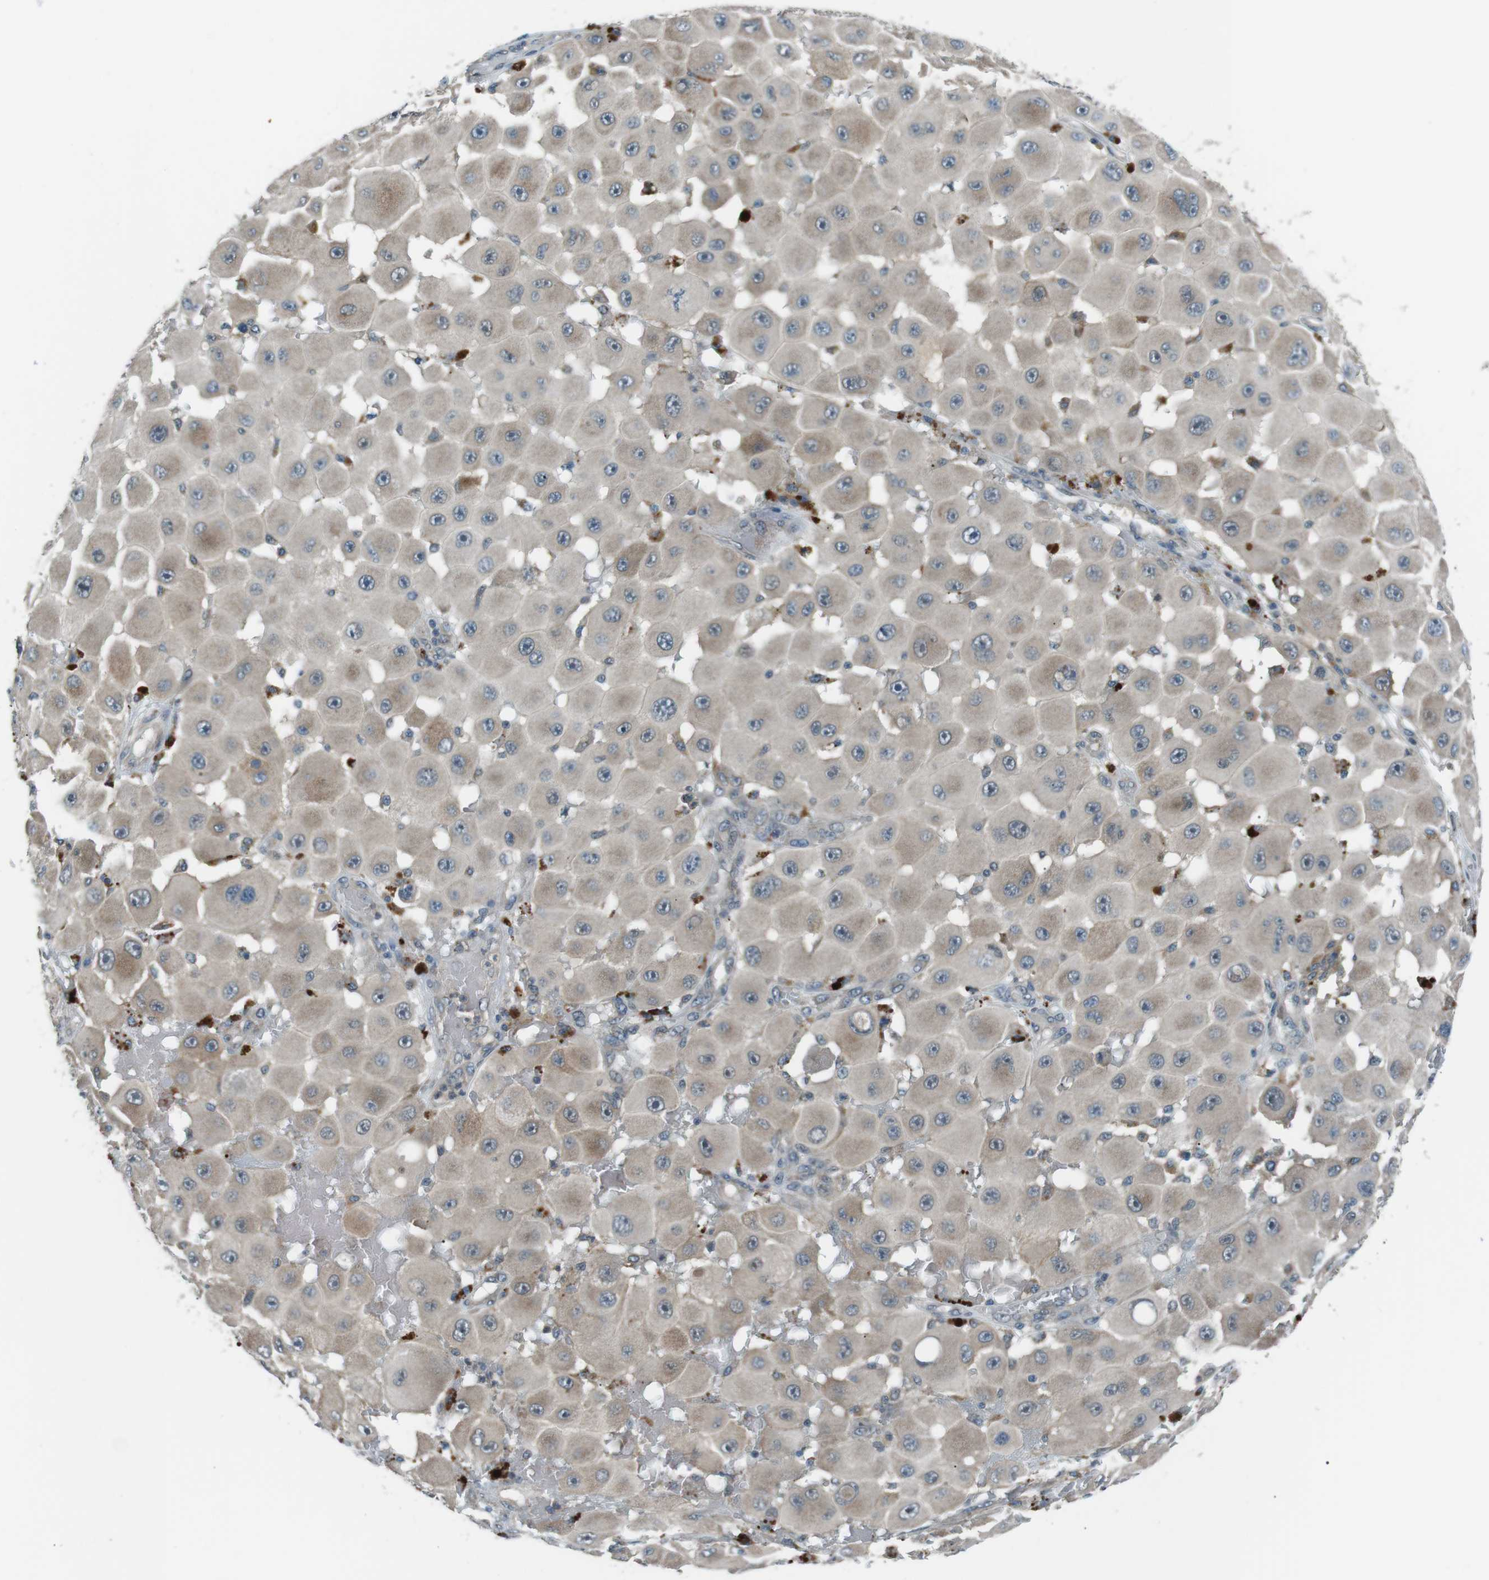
{"staining": {"intensity": "weak", "quantity": "25%-75%", "location": "cytoplasmic/membranous"}, "tissue": "melanoma", "cell_type": "Tumor cells", "image_type": "cancer", "snomed": [{"axis": "morphology", "description": "Malignant melanoma, NOS"}, {"axis": "topography", "description": "Skin"}], "caption": "Human melanoma stained for a protein (brown) exhibits weak cytoplasmic/membranous positive positivity in about 25%-75% of tumor cells.", "gene": "LRIG2", "patient": {"sex": "female", "age": 81}}